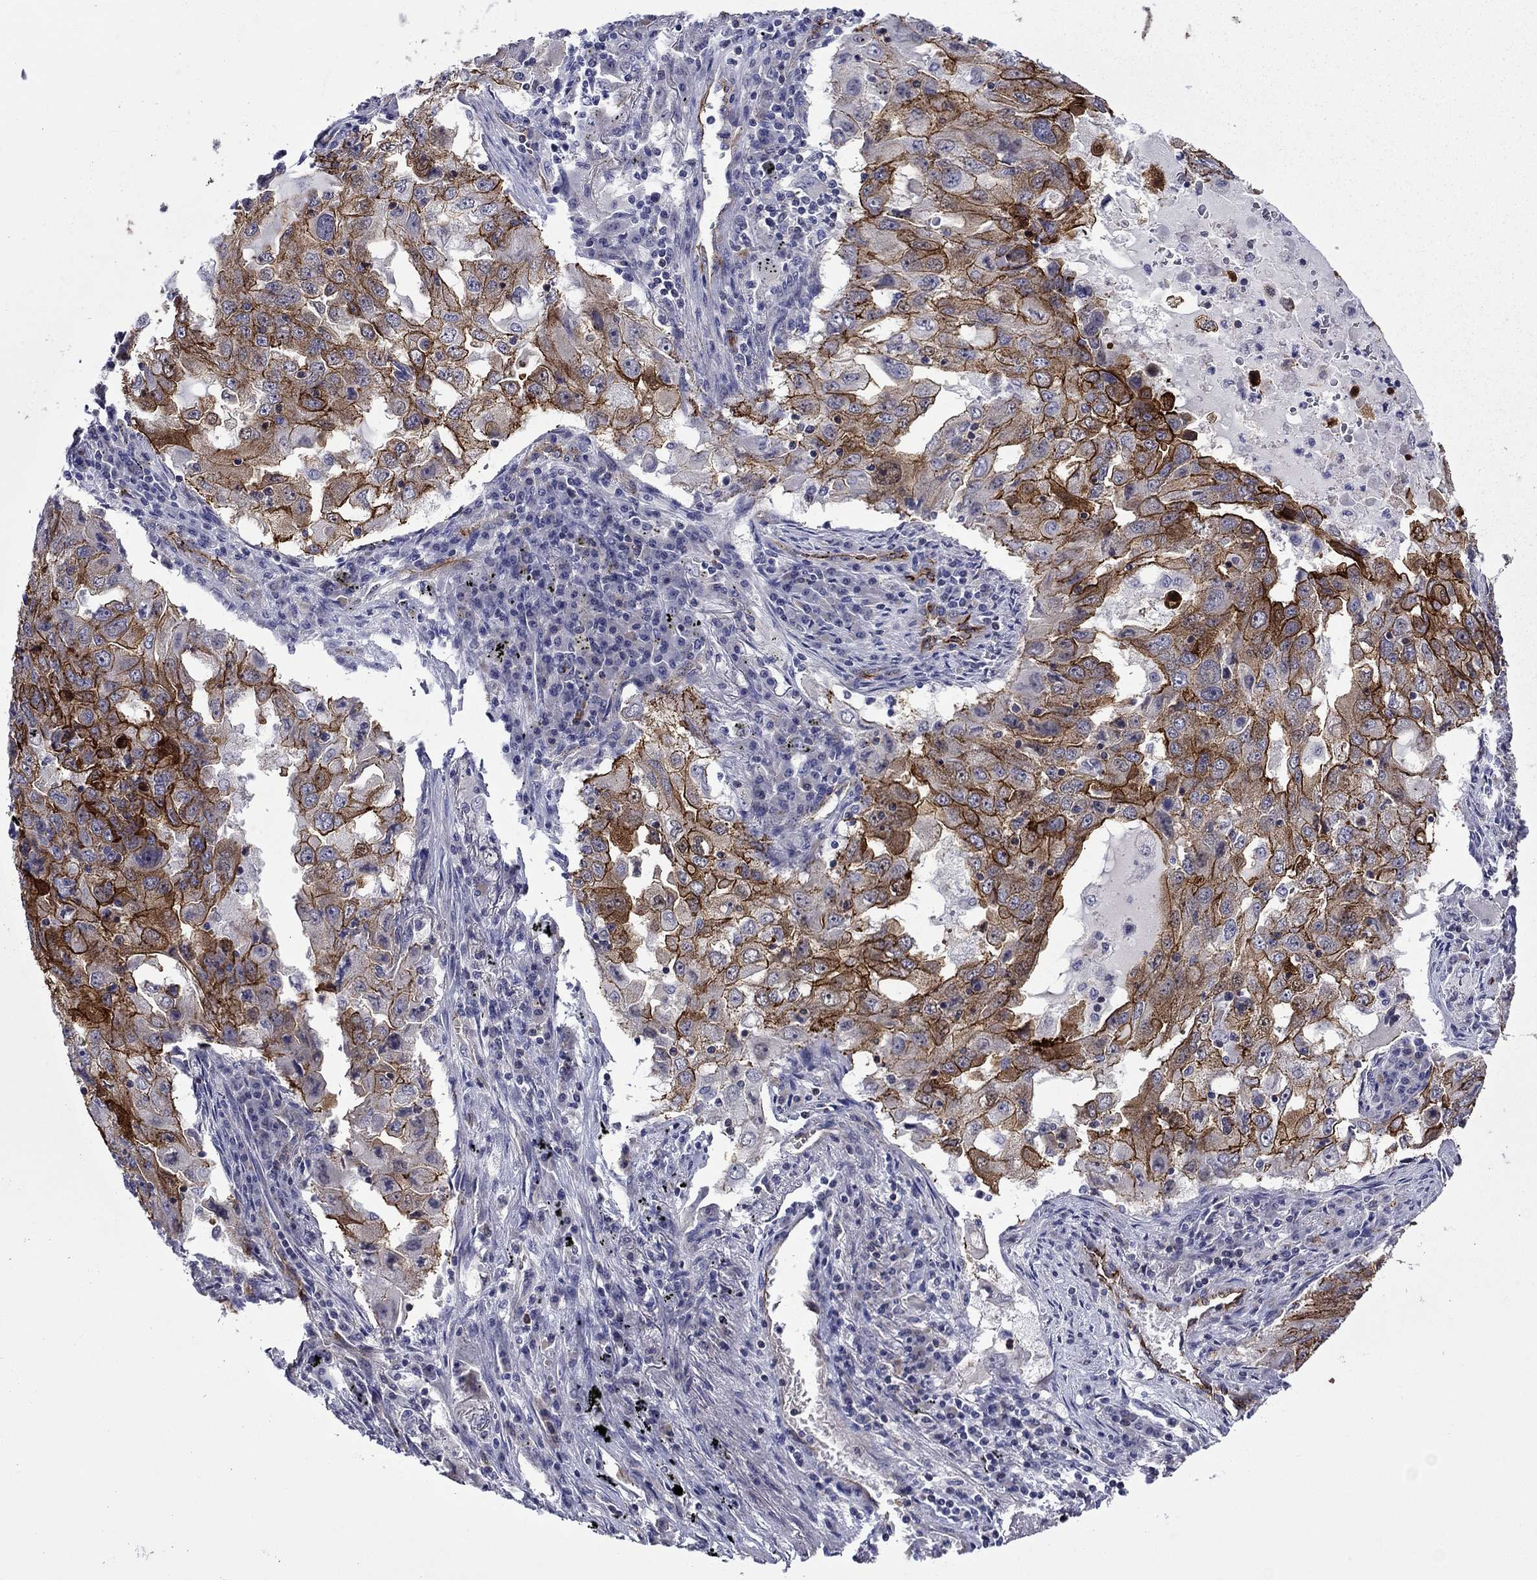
{"staining": {"intensity": "strong", "quantity": ">75%", "location": "cytoplasmic/membranous"}, "tissue": "lung cancer", "cell_type": "Tumor cells", "image_type": "cancer", "snomed": [{"axis": "morphology", "description": "Adenocarcinoma, NOS"}, {"axis": "topography", "description": "Lung"}], "caption": "A photomicrograph of human lung cancer stained for a protein demonstrates strong cytoplasmic/membranous brown staining in tumor cells.", "gene": "LMO7", "patient": {"sex": "female", "age": 61}}